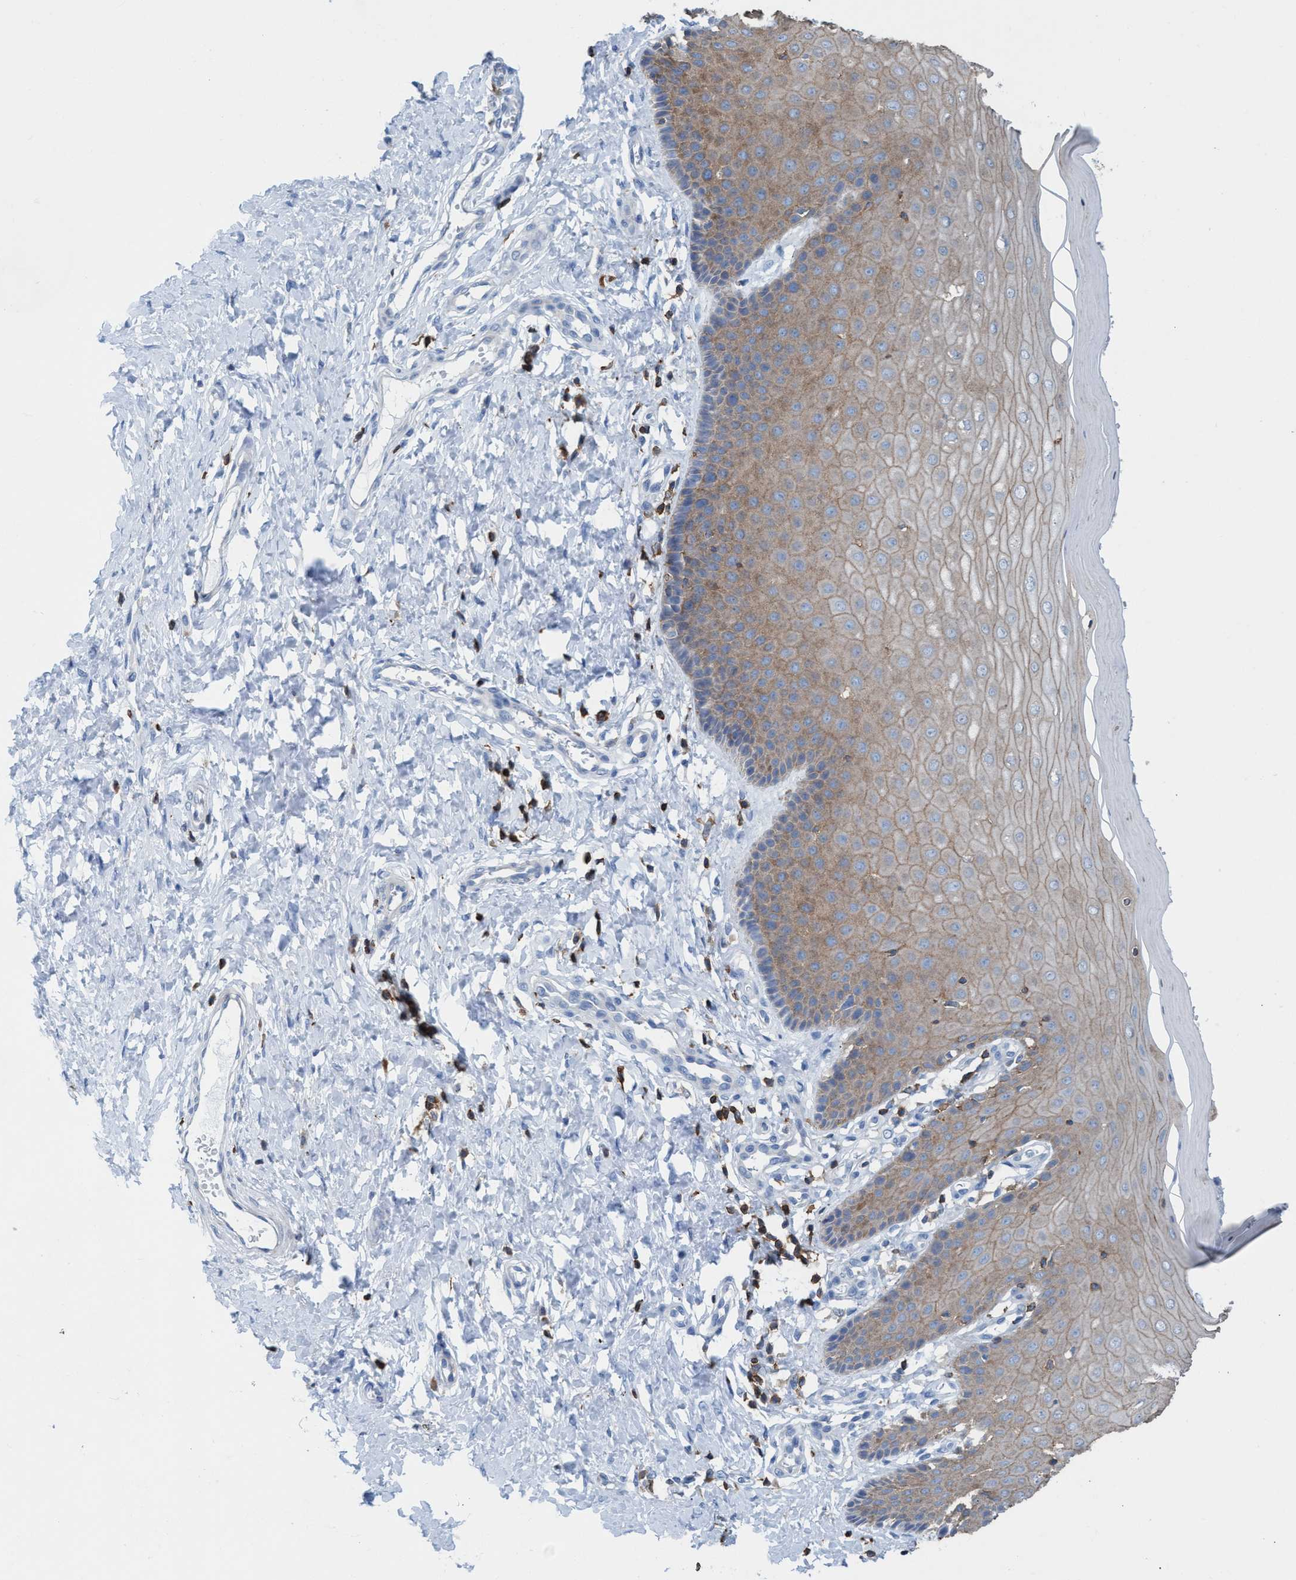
{"staining": {"intensity": "strong", "quantity": "25%-75%", "location": "cytoplasmic/membranous"}, "tissue": "cervix", "cell_type": "Glandular cells", "image_type": "normal", "snomed": [{"axis": "morphology", "description": "Normal tissue, NOS"}, {"axis": "topography", "description": "Cervix"}], "caption": "Immunohistochemistry (DAB (3,3'-diaminobenzidine)) staining of normal human cervix exhibits strong cytoplasmic/membranous protein expression in about 25%-75% of glandular cells. (brown staining indicates protein expression, while blue staining denotes nuclei).", "gene": "EZR", "patient": {"sex": "female", "age": 55}}